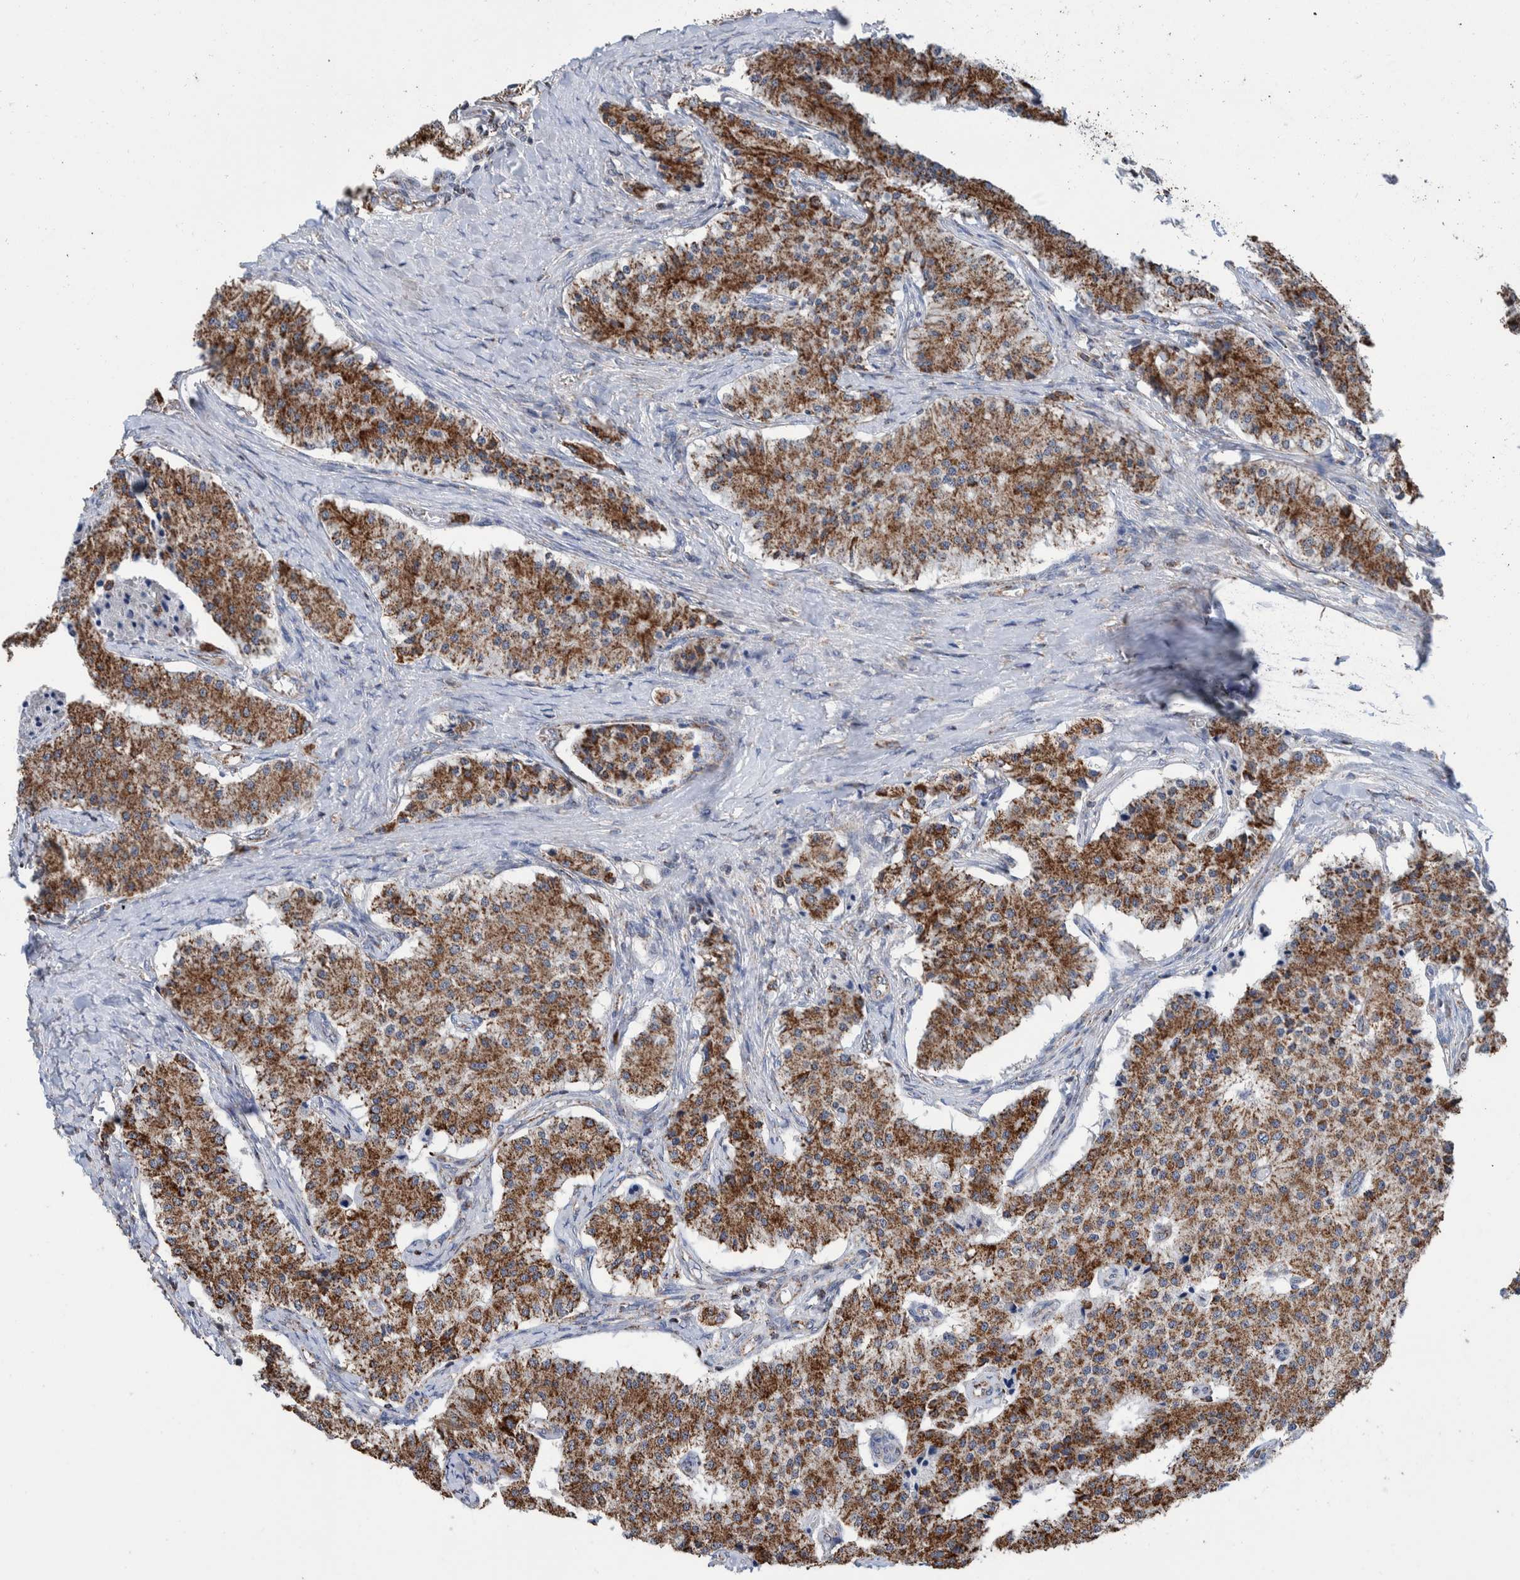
{"staining": {"intensity": "moderate", "quantity": ">75%", "location": "cytoplasmic/membranous"}, "tissue": "carcinoid", "cell_type": "Tumor cells", "image_type": "cancer", "snomed": [{"axis": "morphology", "description": "Carcinoid, malignant, NOS"}, {"axis": "topography", "description": "Colon"}], "caption": "Tumor cells show medium levels of moderate cytoplasmic/membranous positivity in approximately >75% of cells in carcinoid.", "gene": "DECR1", "patient": {"sex": "female", "age": 52}}